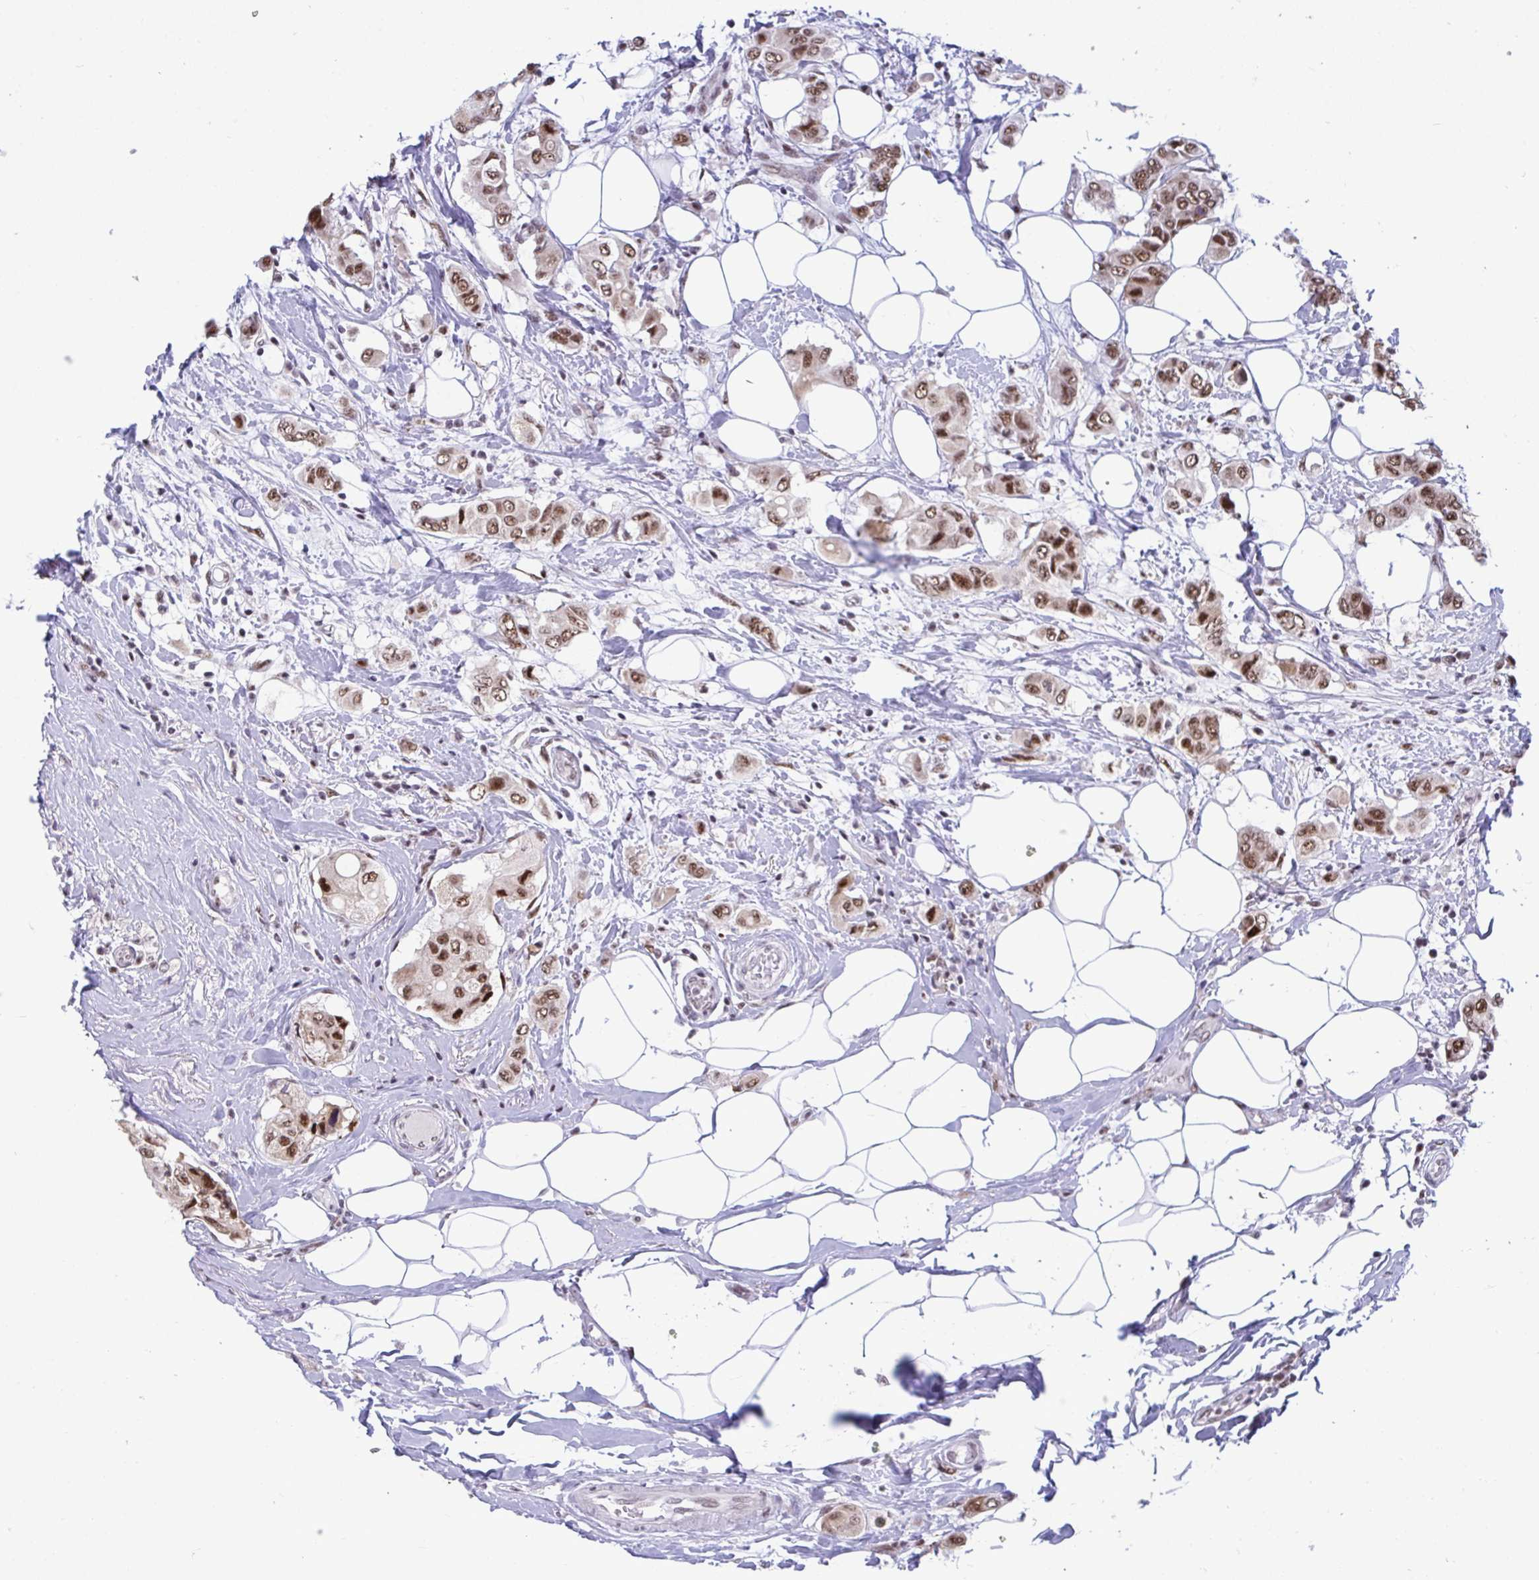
{"staining": {"intensity": "moderate", "quantity": ">75%", "location": "nuclear"}, "tissue": "breast cancer", "cell_type": "Tumor cells", "image_type": "cancer", "snomed": [{"axis": "morphology", "description": "Lobular carcinoma"}, {"axis": "topography", "description": "Breast"}], "caption": "Immunohistochemical staining of human lobular carcinoma (breast) reveals moderate nuclear protein positivity in approximately >75% of tumor cells.", "gene": "WBP11", "patient": {"sex": "female", "age": 51}}